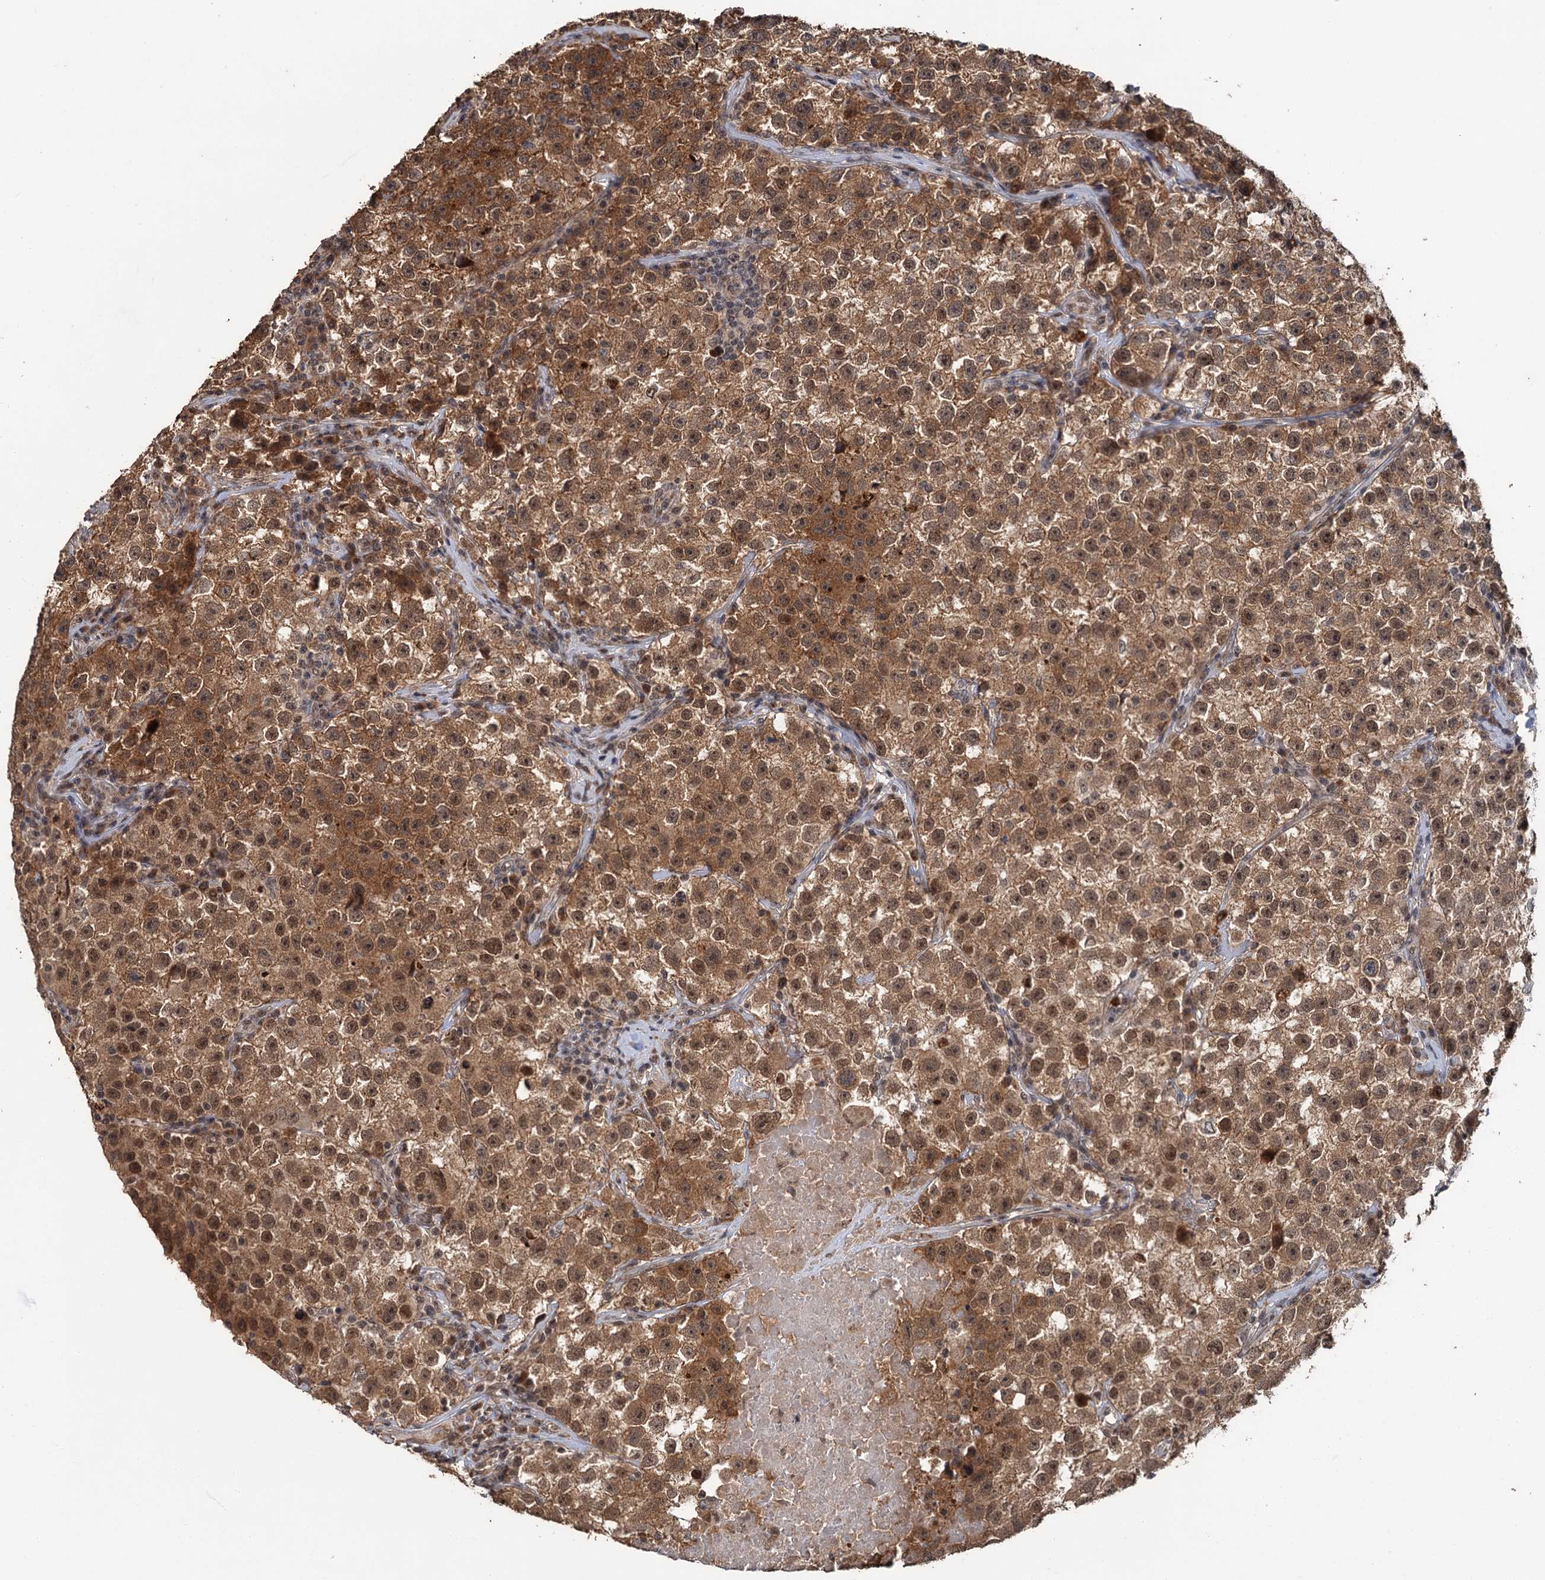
{"staining": {"intensity": "moderate", "quantity": ">75%", "location": "cytoplasmic/membranous,nuclear"}, "tissue": "testis cancer", "cell_type": "Tumor cells", "image_type": "cancer", "snomed": [{"axis": "morphology", "description": "Seminoma, NOS"}, {"axis": "topography", "description": "Testis"}], "caption": "IHC (DAB) staining of seminoma (testis) shows moderate cytoplasmic/membranous and nuclear protein expression in about >75% of tumor cells. (DAB (3,3'-diaminobenzidine) IHC with brightfield microscopy, high magnification).", "gene": "KANSL2", "patient": {"sex": "male", "age": 22}}